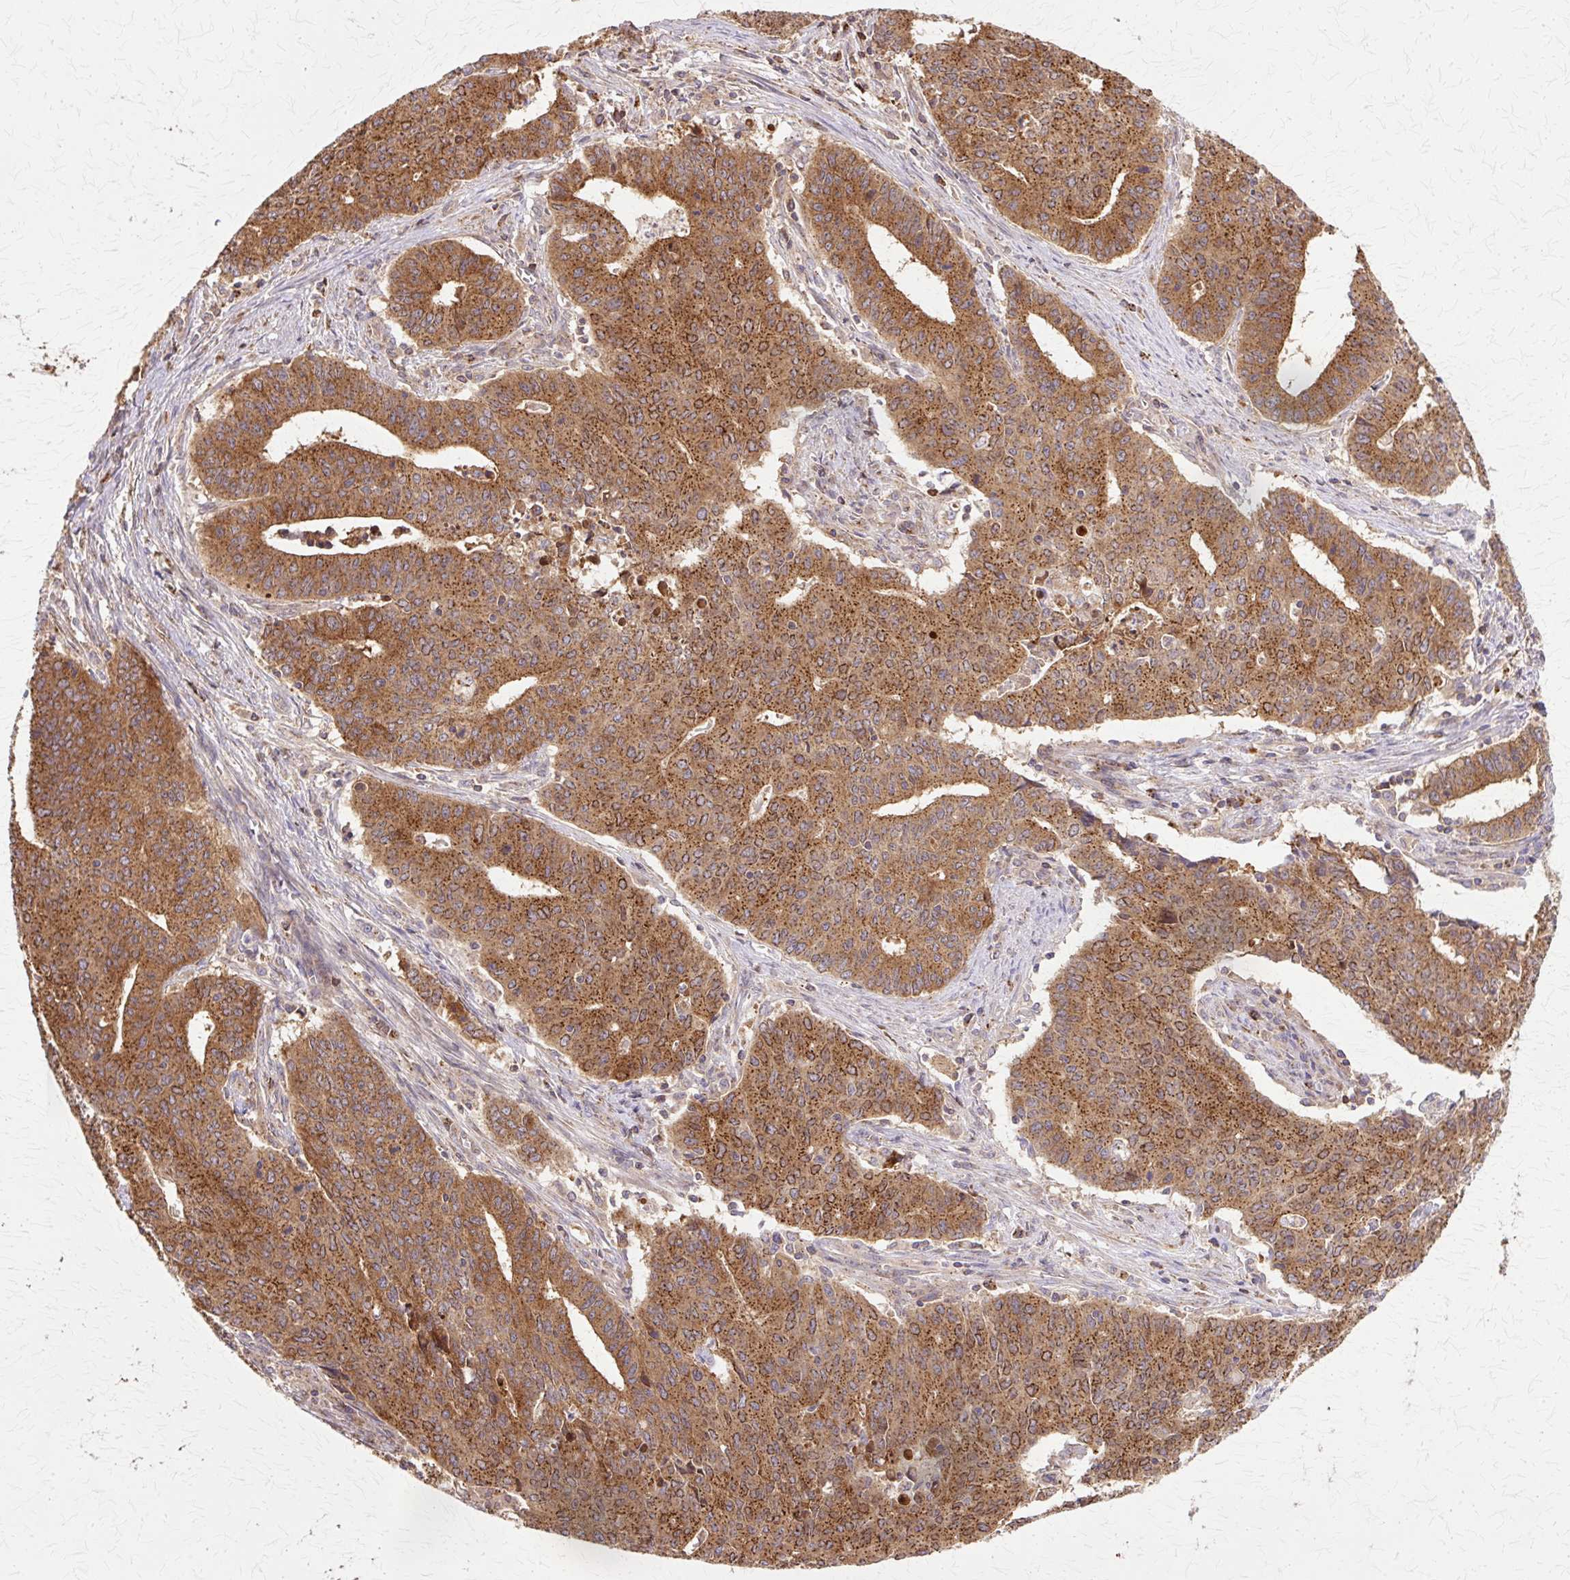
{"staining": {"intensity": "strong", "quantity": "25%-75%", "location": "cytoplasmic/membranous"}, "tissue": "endometrial cancer", "cell_type": "Tumor cells", "image_type": "cancer", "snomed": [{"axis": "morphology", "description": "Adenocarcinoma, NOS"}, {"axis": "topography", "description": "Endometrium"}], "caption": "Tumor cells show high levels of strong cytoplasmic/membranous expression in about 25%-75% of cells in endometrial cancer.", "gene": "COPB1", "patient": {"sex": "female", "age": 59}}